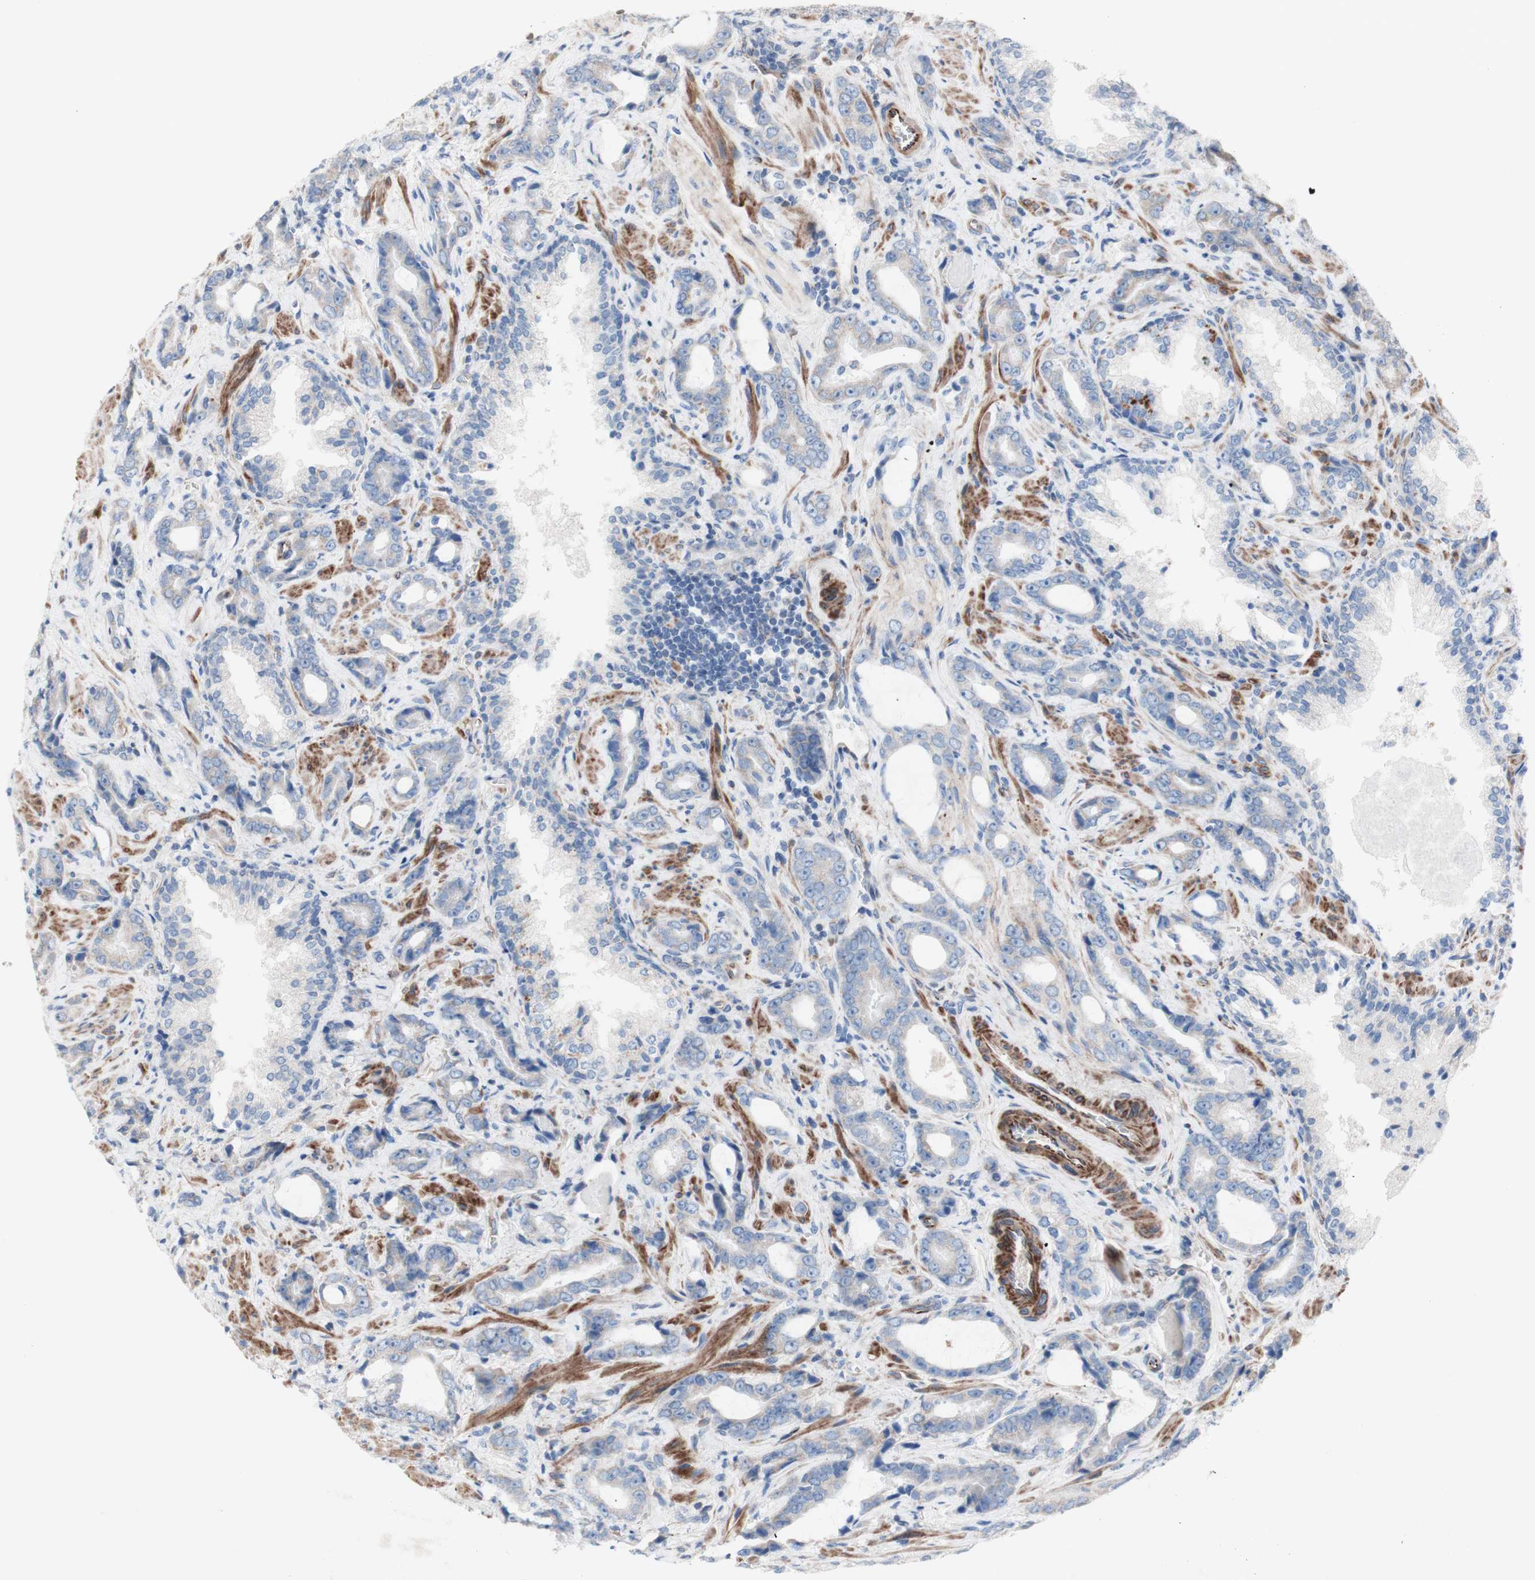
{"staining": {"intensity": "weak", "quantity": "<25%", "location": "cytoplasmic/membranous"}, "tissue": "prostate cancer", "cell_type": "Tumor cells", "image_type": "cancer", "snomed": [{"axis": "morphology", "description": "Adenocarcinoma, Low grade"}, {"axis": "topography", "description": "Prostate"}], "caption": "Tumor cells show no significant staining in prostate low-grade adenocarcinoma. (DAB IHC with hematoxylin counter stain).", "gene": "AGPAT5", "patient": {"sex": "male", "age": 60}}